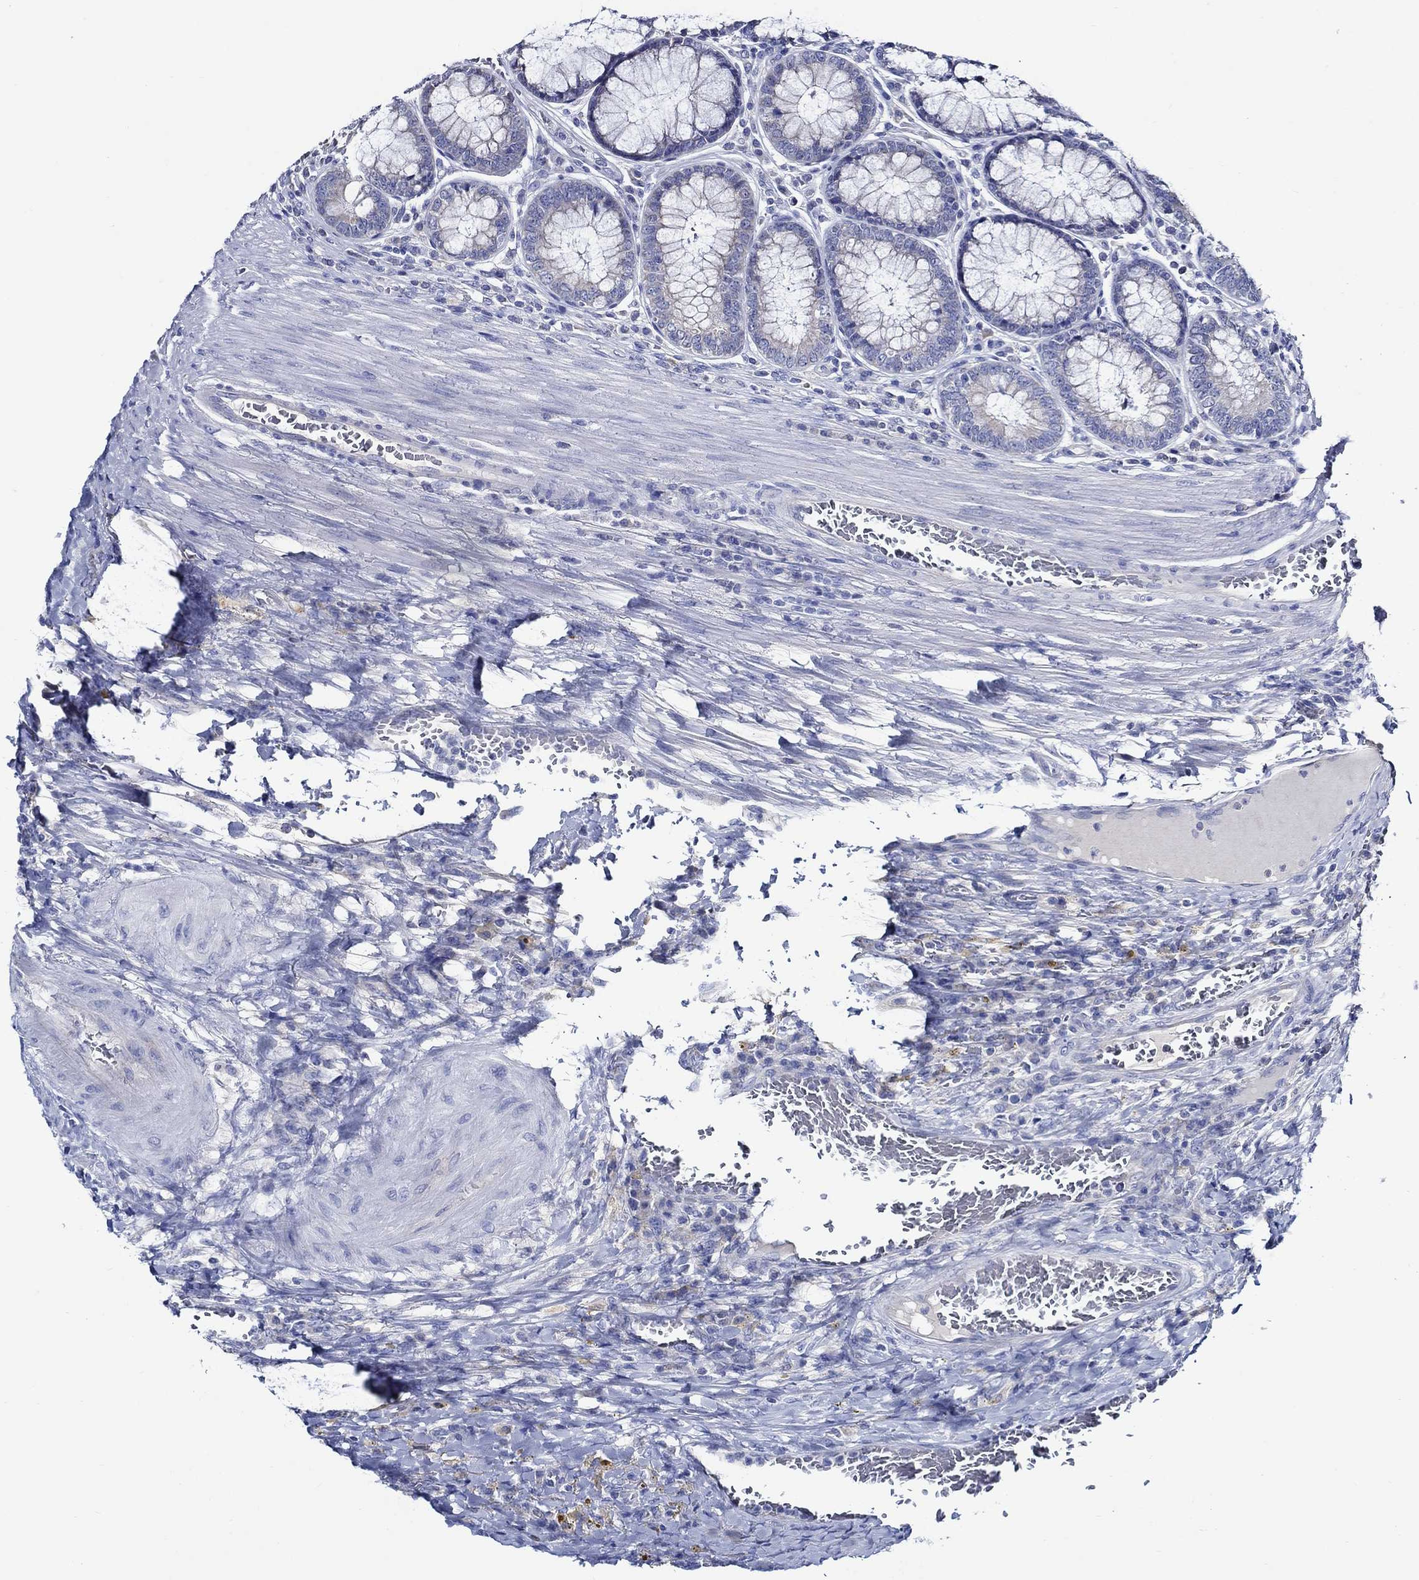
{"staining": {"intensity": "negative", "quantity": "none", "location": "none"}, "tissue": "colorectal cancer", "cell_type": "Tumor cells", "image_type": "cancer", "snomed": [{"axis": "morphology", "description": "Adenocarcinoma, NOS"}, {"axis": "topography", "description": "Colon"}], "caption": "DAB immunohistochemical staining of colorectal adenocarcinoma shows no significant positivity in tumor cells.", "gene": "SKOR1", "patient": {"sex": "female", "age": 86}}